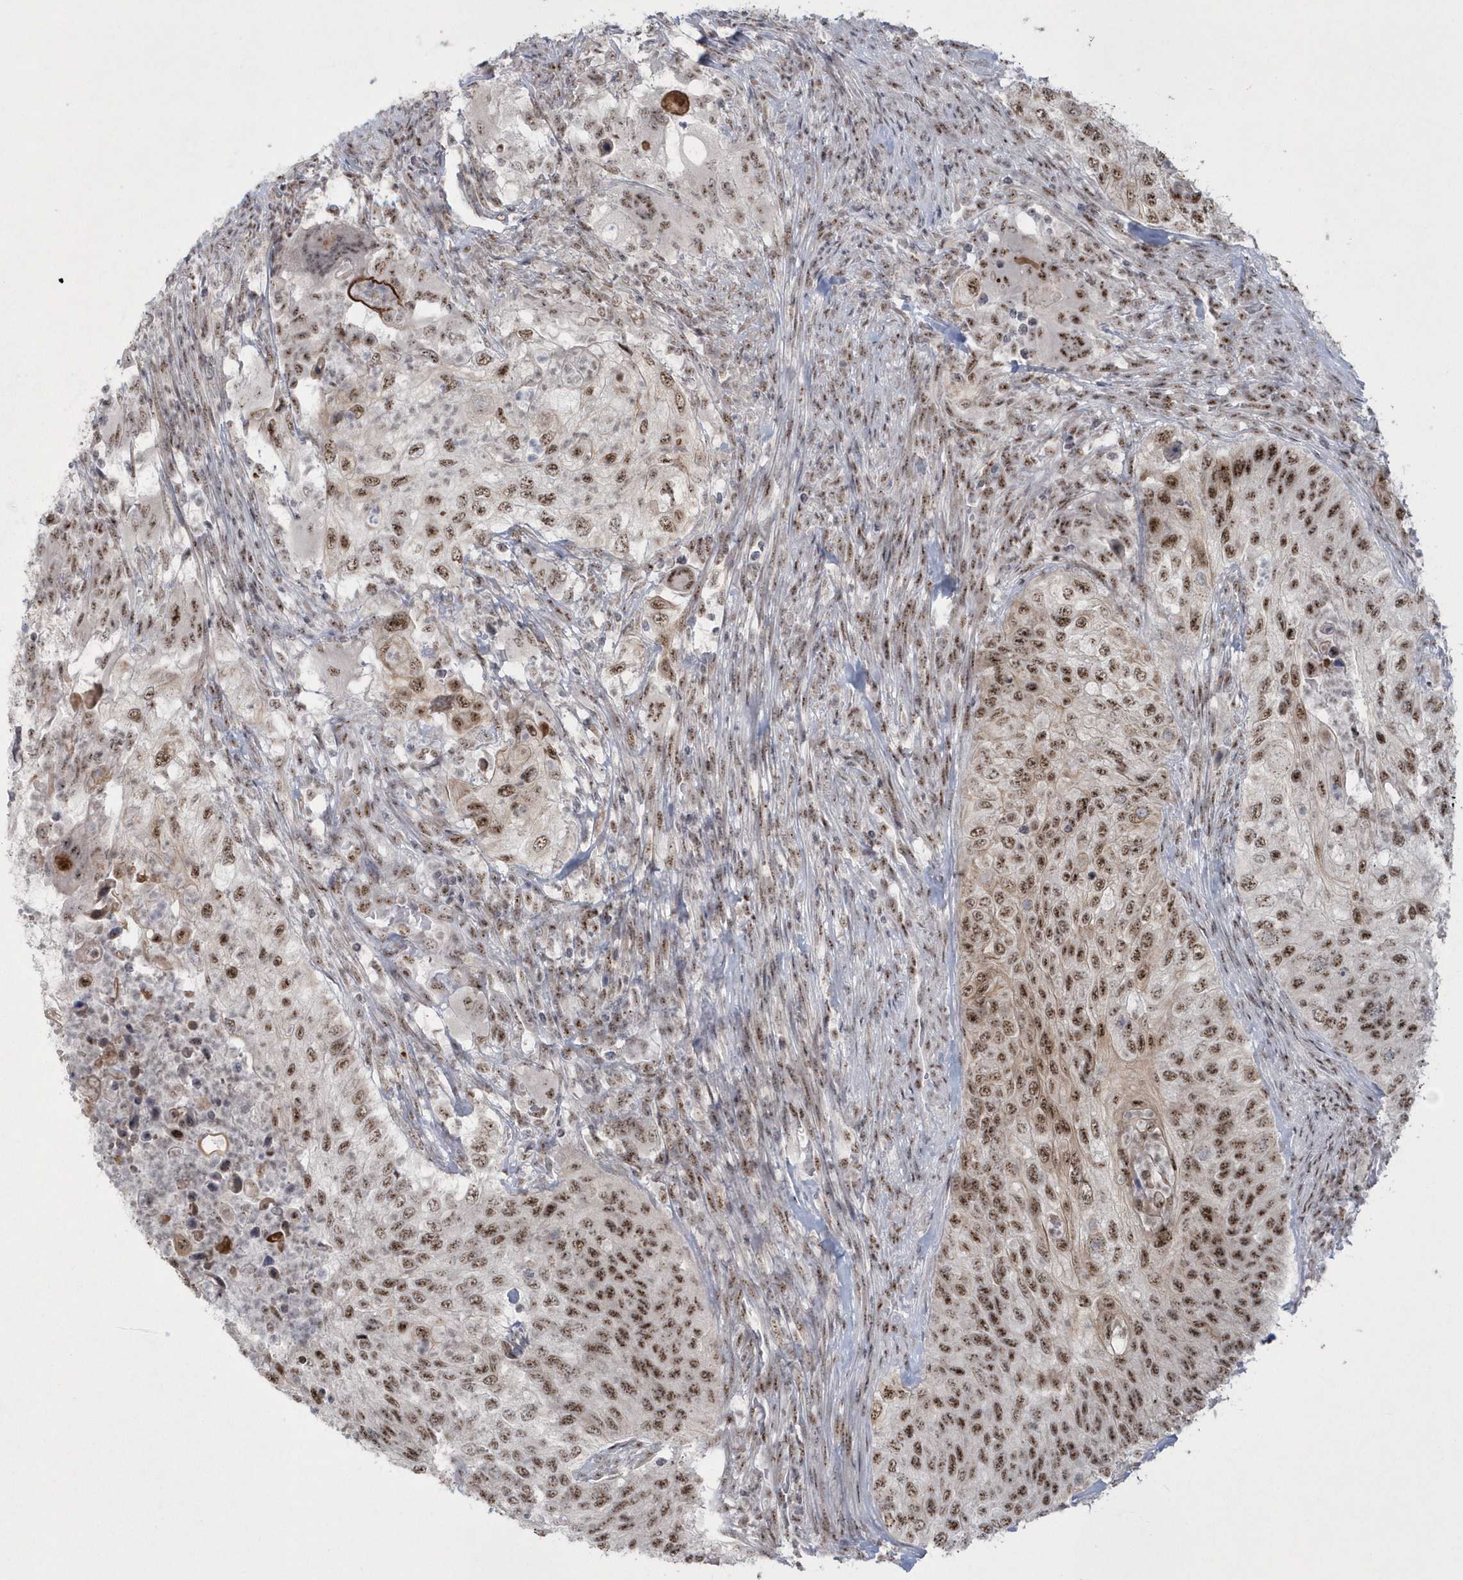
{"staining": {"intensity": "moderate", "quantity": ">75%", "location": "nuclear"}, "tissue": "urothelial cancer", "cell_type": "Tumor cells", "image_type": "cancer", "snomed": [{"axis": "morphology", "description": "Urothelial carcinoma, High grade"}, {"axis": "topography", "description": "Urinary bladder"}], "caption": "Moderate nuclear positivity for a protein is appreciated in about >75% of tumor cells of urothelial carcinoma (high-grade) using immunohistochemistry (IHC).", "gene": "KDM6B", "patient": {"sex": "female", "age": 60}}